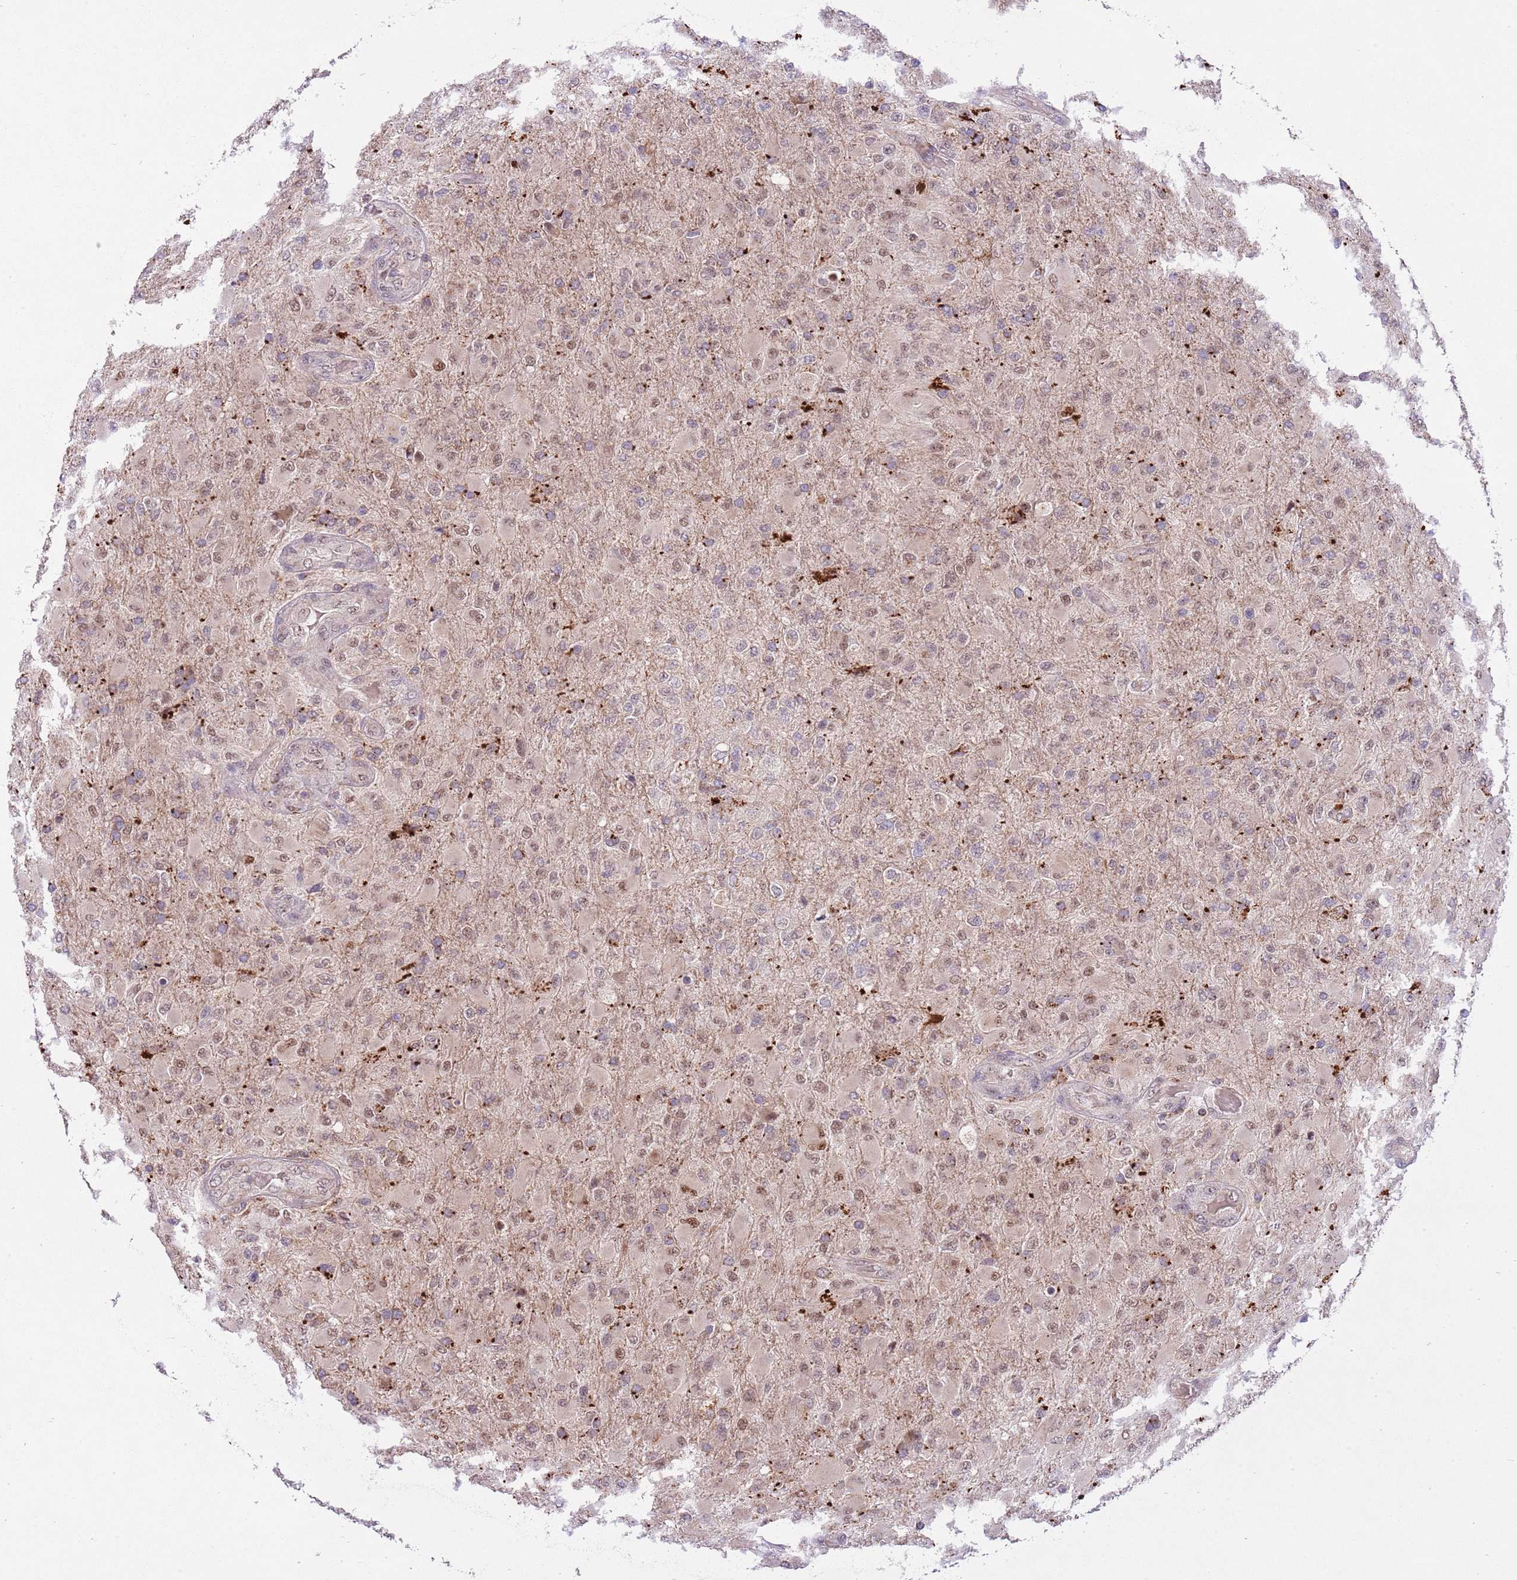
{"staining": {"intensity": "weak", "quantity": "25%-75%", "location": "nuclear"}, "tissue": "glioma", "cell_type": "Tumor cells", "image_type": "cancer", "snomed": [{"axis": "morphology", "description": "Glioma, malignant, Low grade"}, {"axis": "topography", "description": "Brain"}], "caption": "Weak nuclear staining for a protein is seen in about 25%-75% of tumor cells of malignant low-grade glioma using immunohistochemistry.", "gene": "TRIM27", "patient": {"sex": "male", "age": 65}}